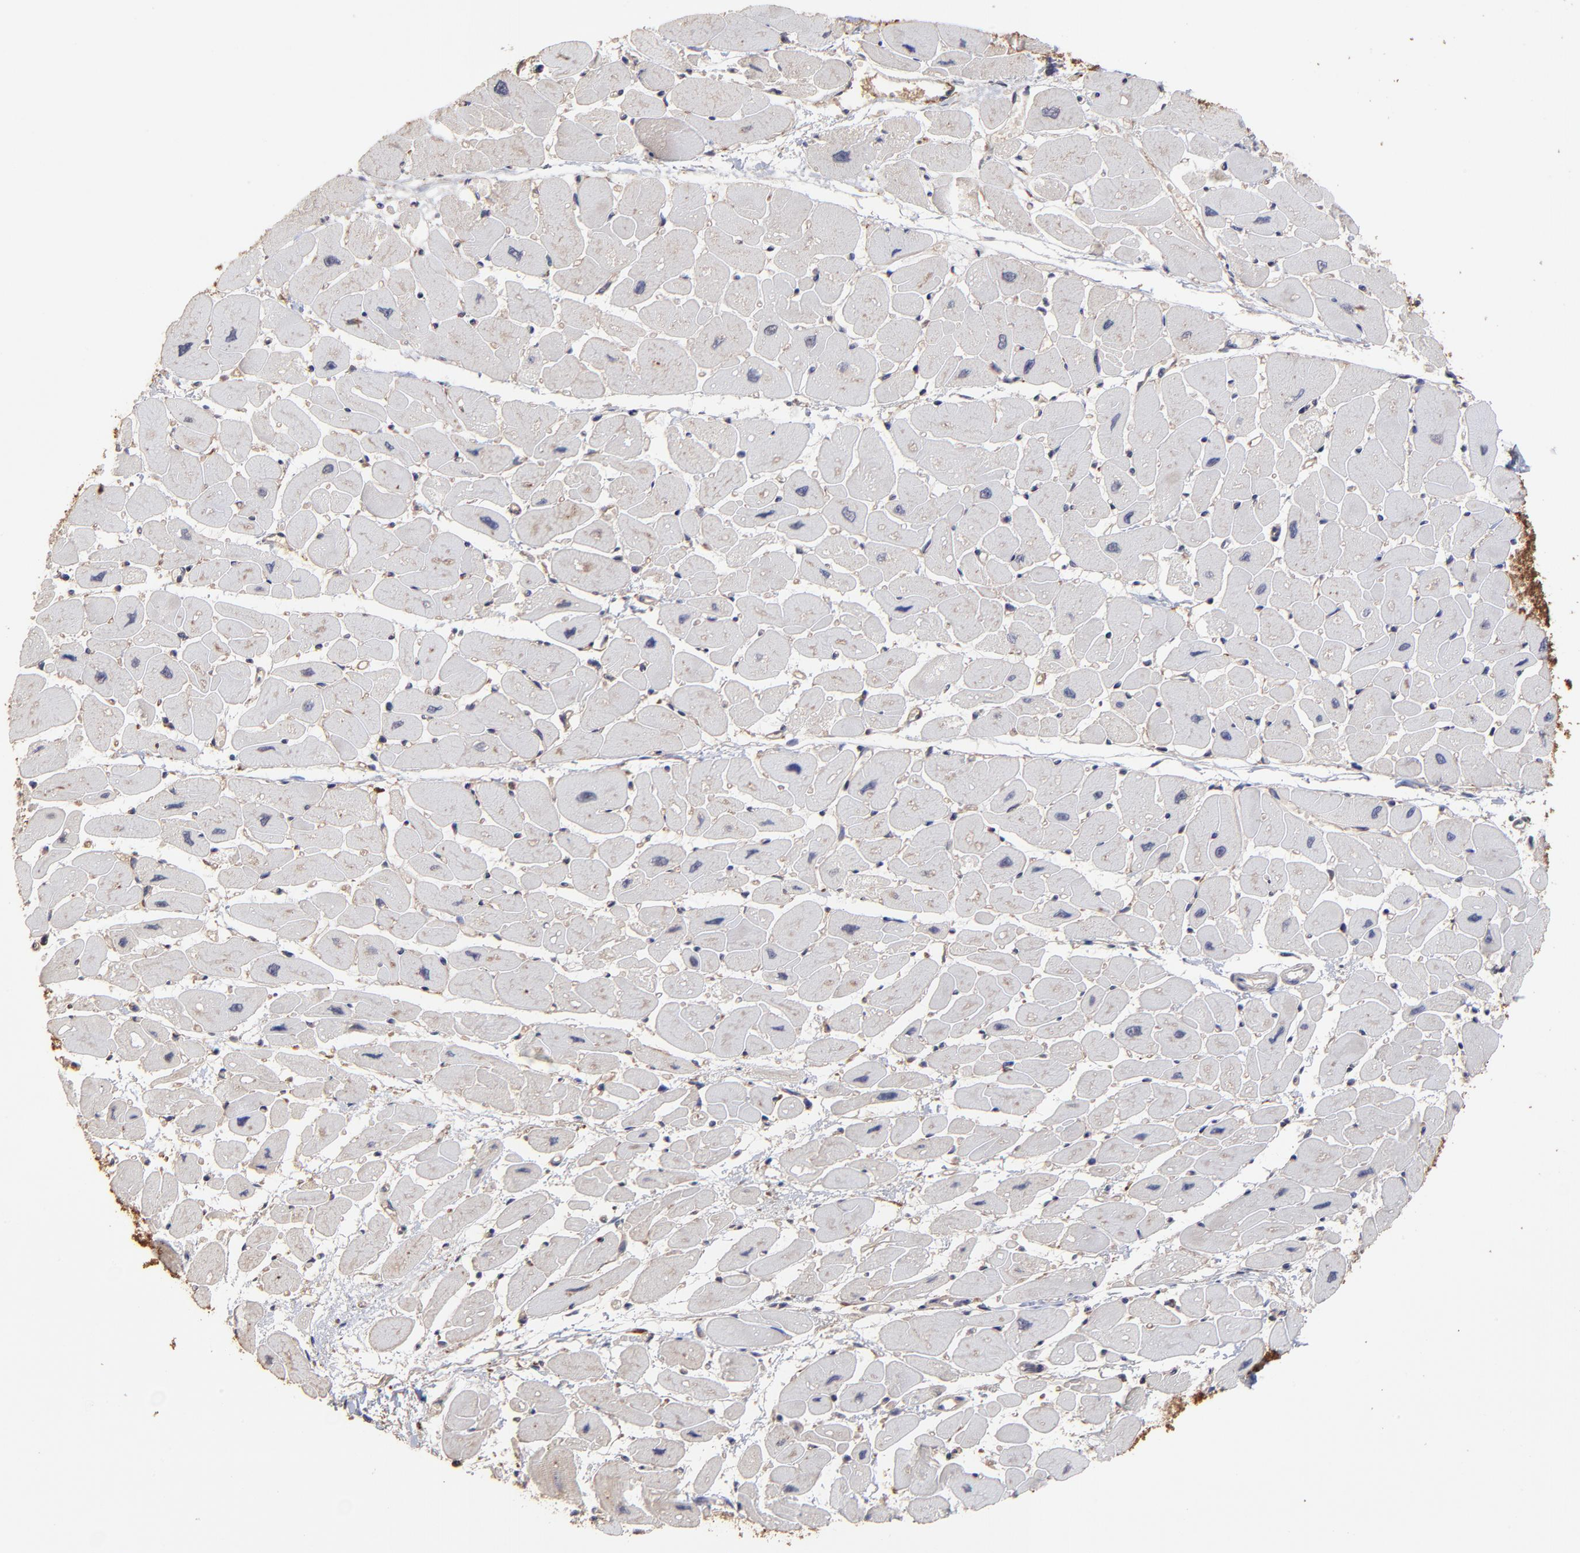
{"staining": {"intensity": "weak", "quantity": "25%-75%", "location": "cytoplasmic/membranous"}, "tissue": "heart muscle", "cell_type": "Cardiomyocytes", "image_type": "normal", "snomed": [{"axis": "morphology", "description": "Normal tissue, NOS"}, {"axis": "topography", "description": "Heart"}], "caption": "This histopathology image reveals immunohistochemistry staining of unremarkable heart muscle, with low weak cytoplasmic/membranous expression in approximately 25%-75% of cardiomyocytes.", "gene": "CHL1", "patient": {"sex": "female", "age": 54}}